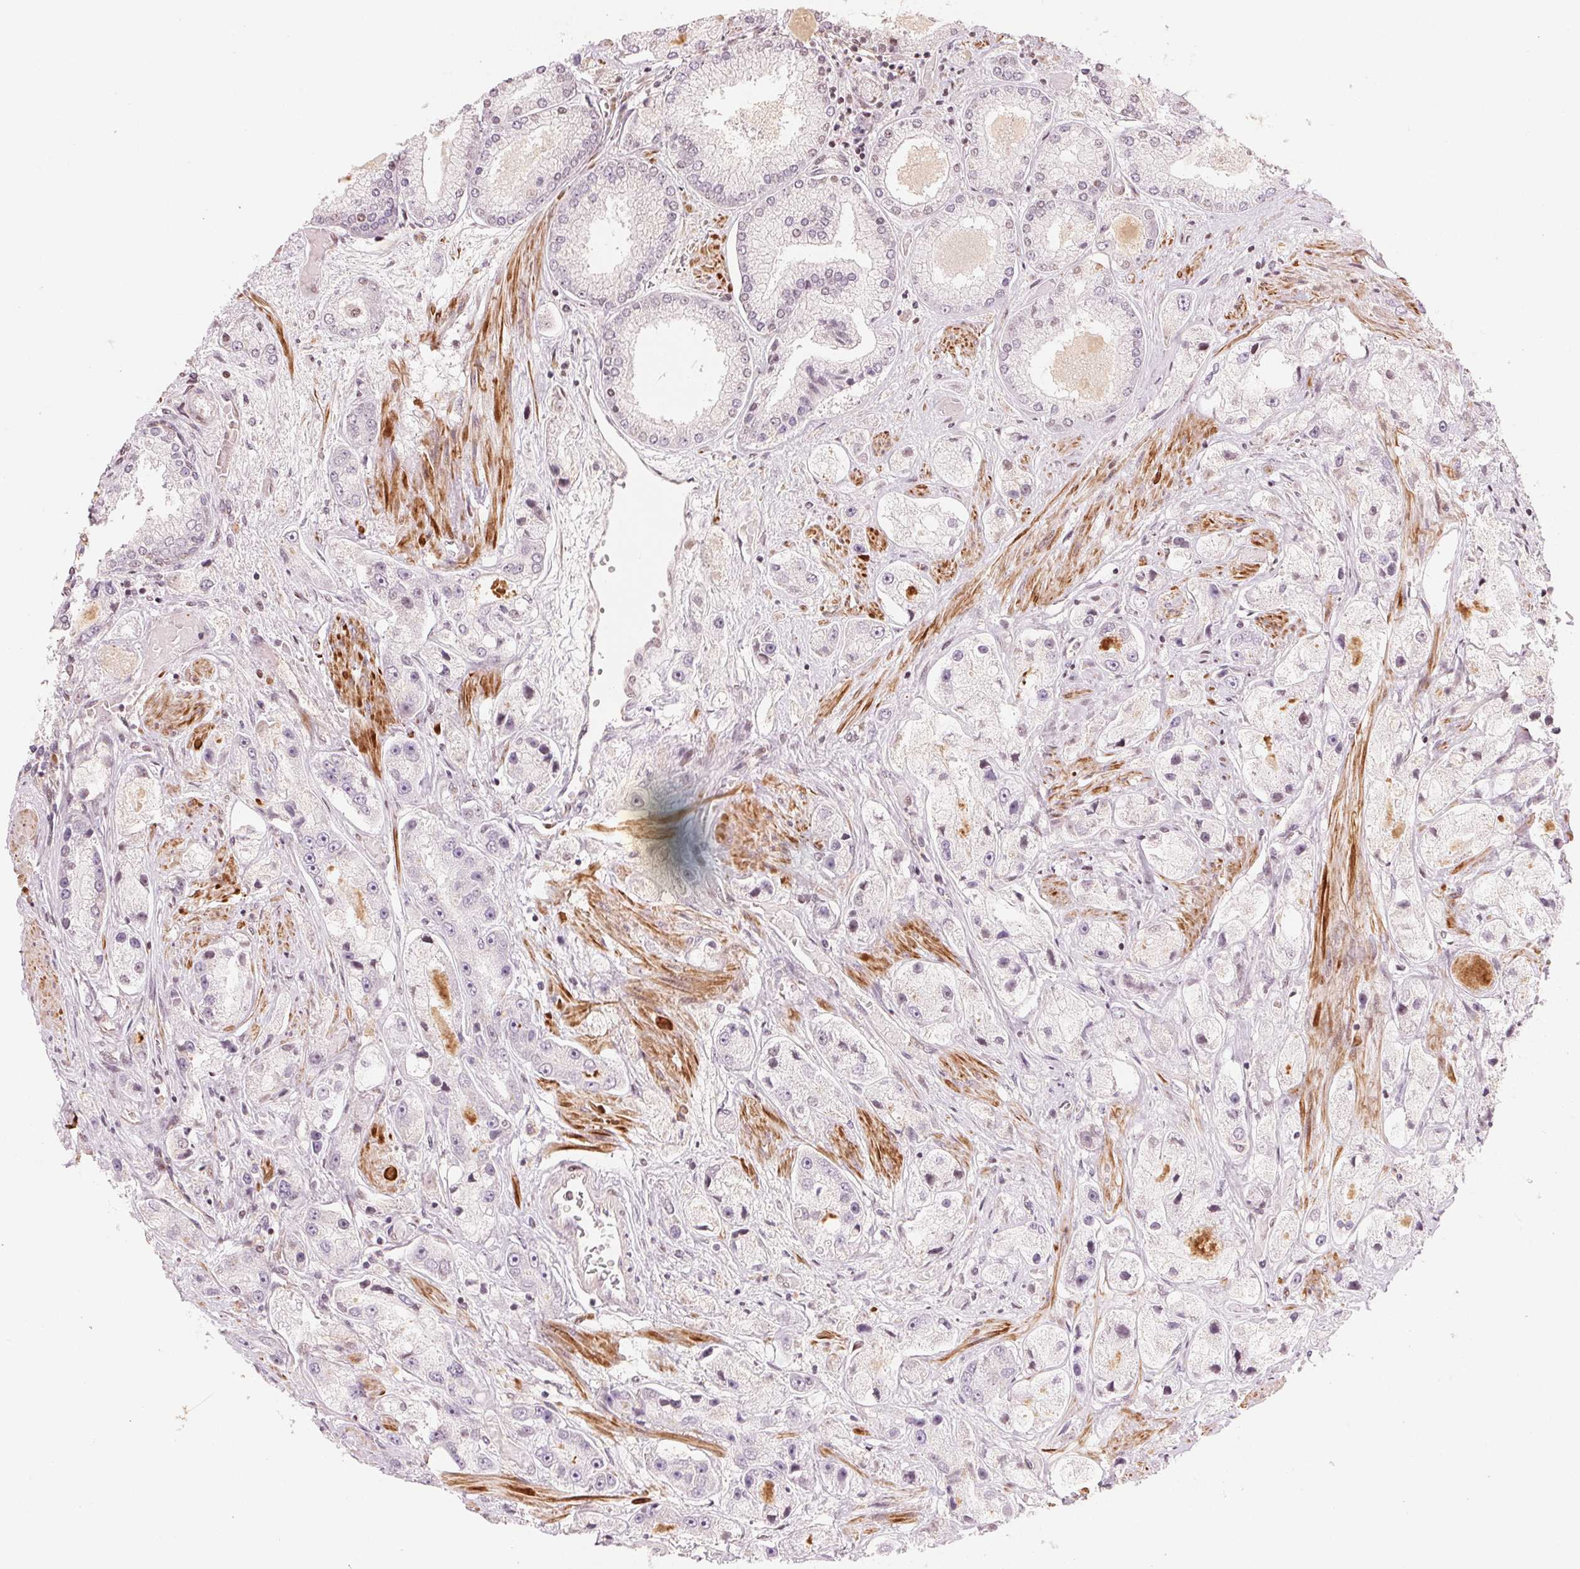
{"staining": {"intensity": "negative", "quantity": "none", "location": "none"}, "tissue": "prostate cancer", "cell_type": "Tumor cells", "image_type": "cancer", "snomed": [{"axis": "morphology", "description": "Adenocarcinoma, High grade"}, {"axis": "topography", "description": "Prostate"}], "caption": "An image of prostate adenocarcinoma (high-grade) stained for a protein displays no brown staining in tumor cells.", "gene": "SLC17A4", "patient": {"sex": "male", "age": 67}}